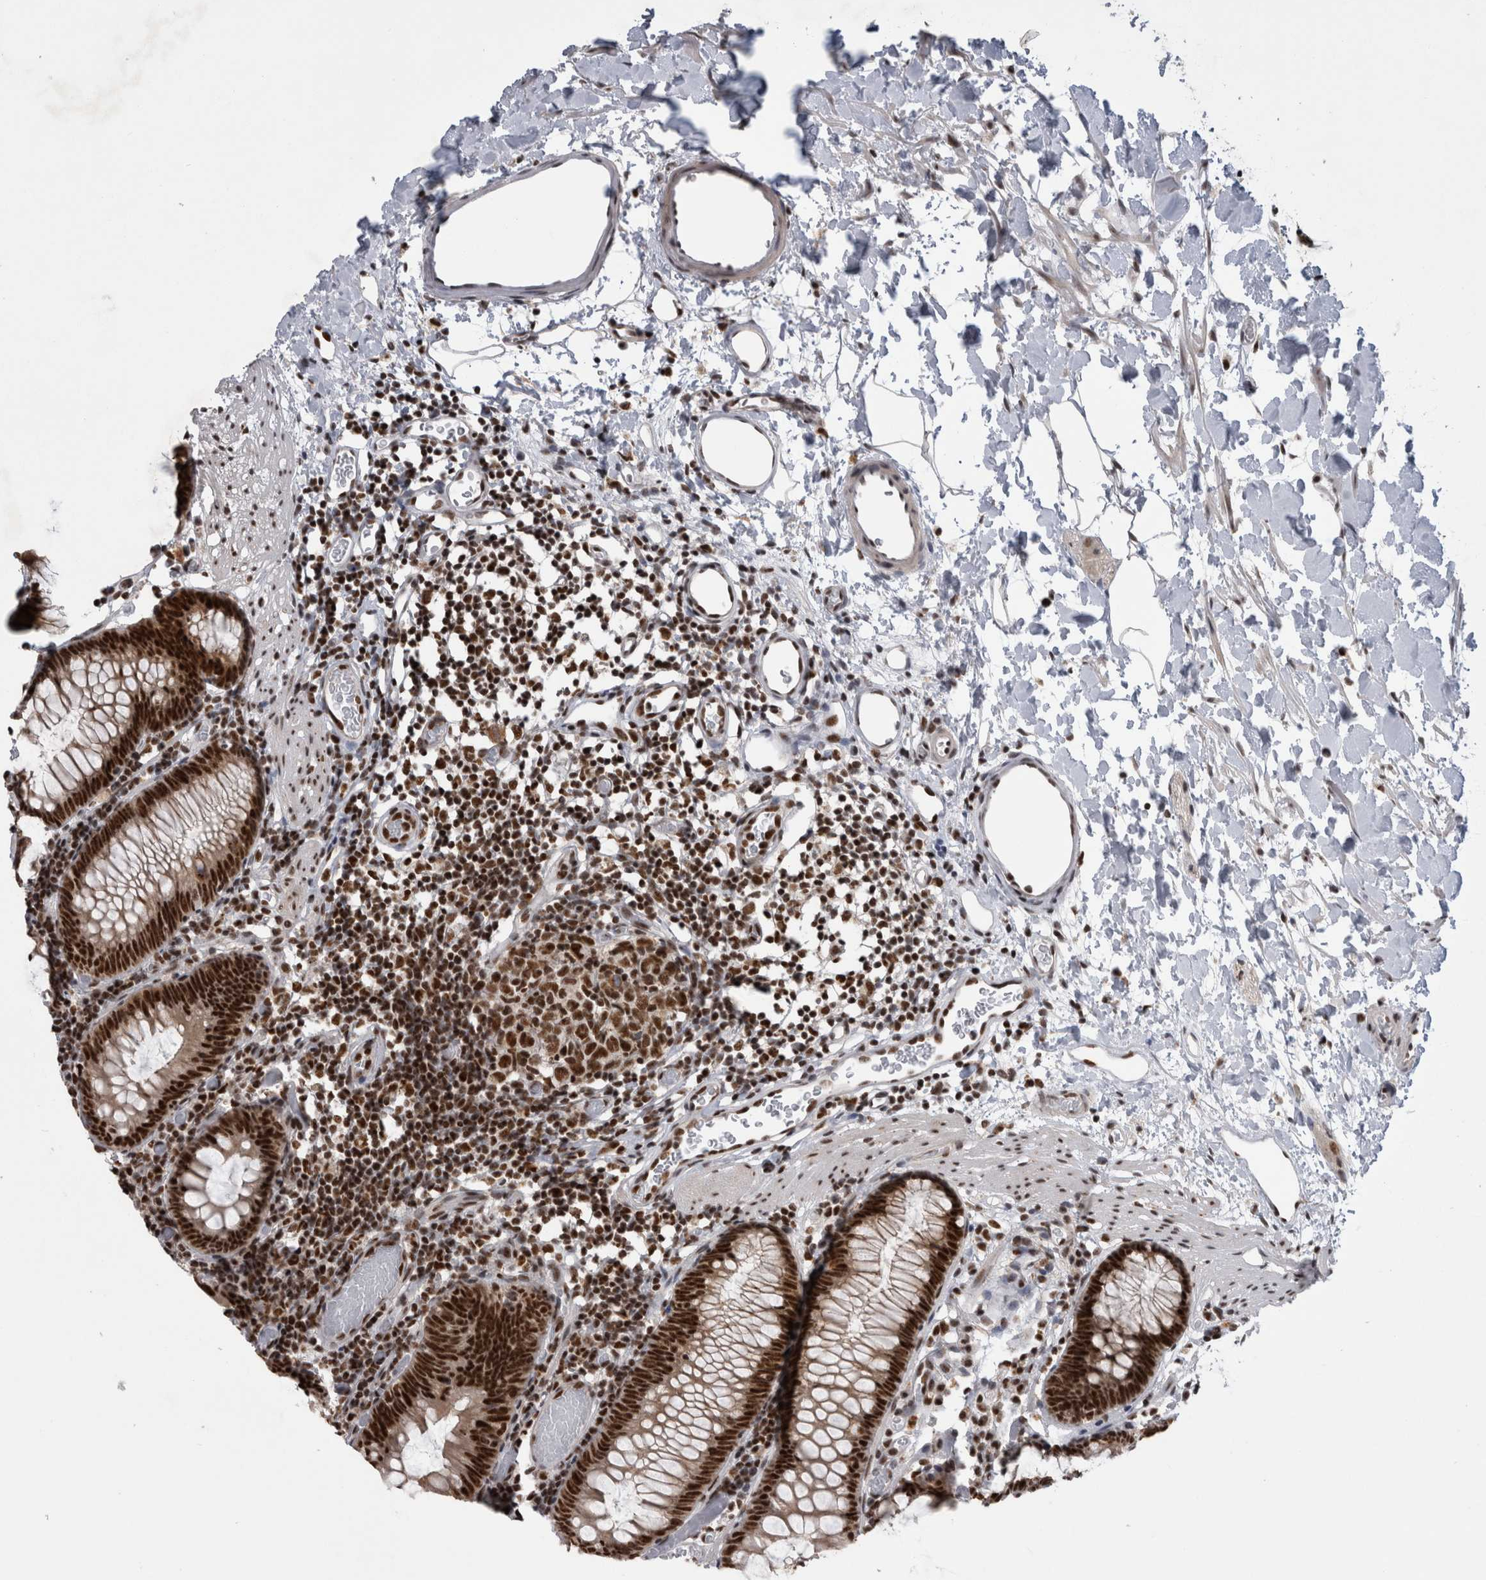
{"staining": {"intensity": "moderate", "quantity": ">75%", "location": "nuclear"}, "tissue": "colon", "cell_type": "Endothelial cells", "image_type": "normal", "snomed": [{"axis": "morphology", "description": "Normal tissue, NOS"}, {"axis": "topography", "description": "Colon"}], "caption": "Colon stained with immunohistochemistry reveals moderate nuclear staining in about >75% of endothelial cells.", "gene": "CDK11A", "patient": {"sex": "male", "age": 14}}